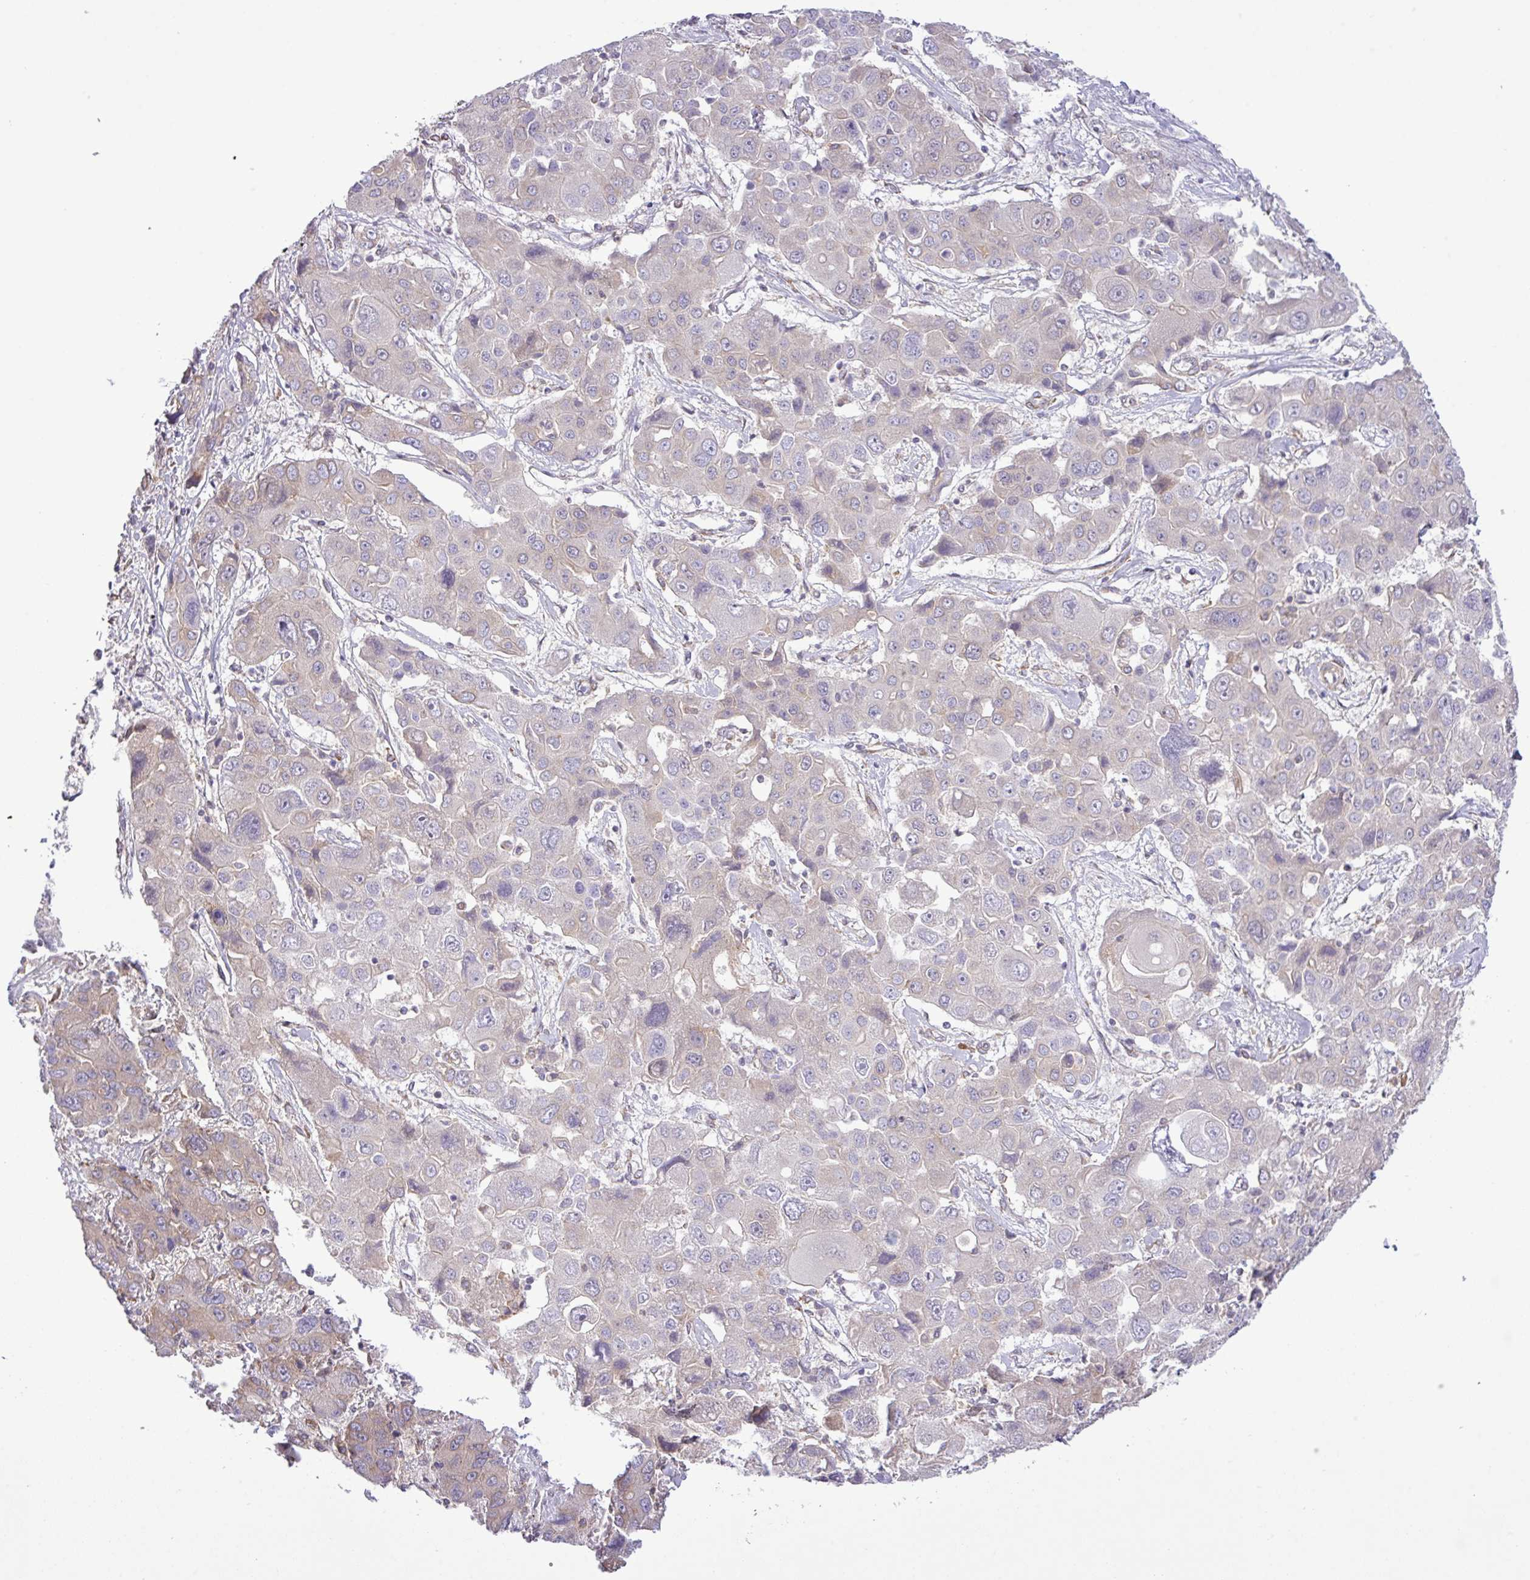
{"staining": {"intensity": "negative", "quantity": "none", "location": "none"}, "tissue": "liver cancer", "cell_type": "Tumor cells", "image_type": "cancer", "snomed": [{"axis": "morphology", "description": "Cholangiocarcinoma"}, {"axis": "topography", "description": "Liver"}], "caption": "Liver cancer (cholangiocarcinoma) stained for a protein using IHC demonstrates no expression tumor cells.", "gene": "FAM222B", "patient": {"sex": "male", "age": 67}}